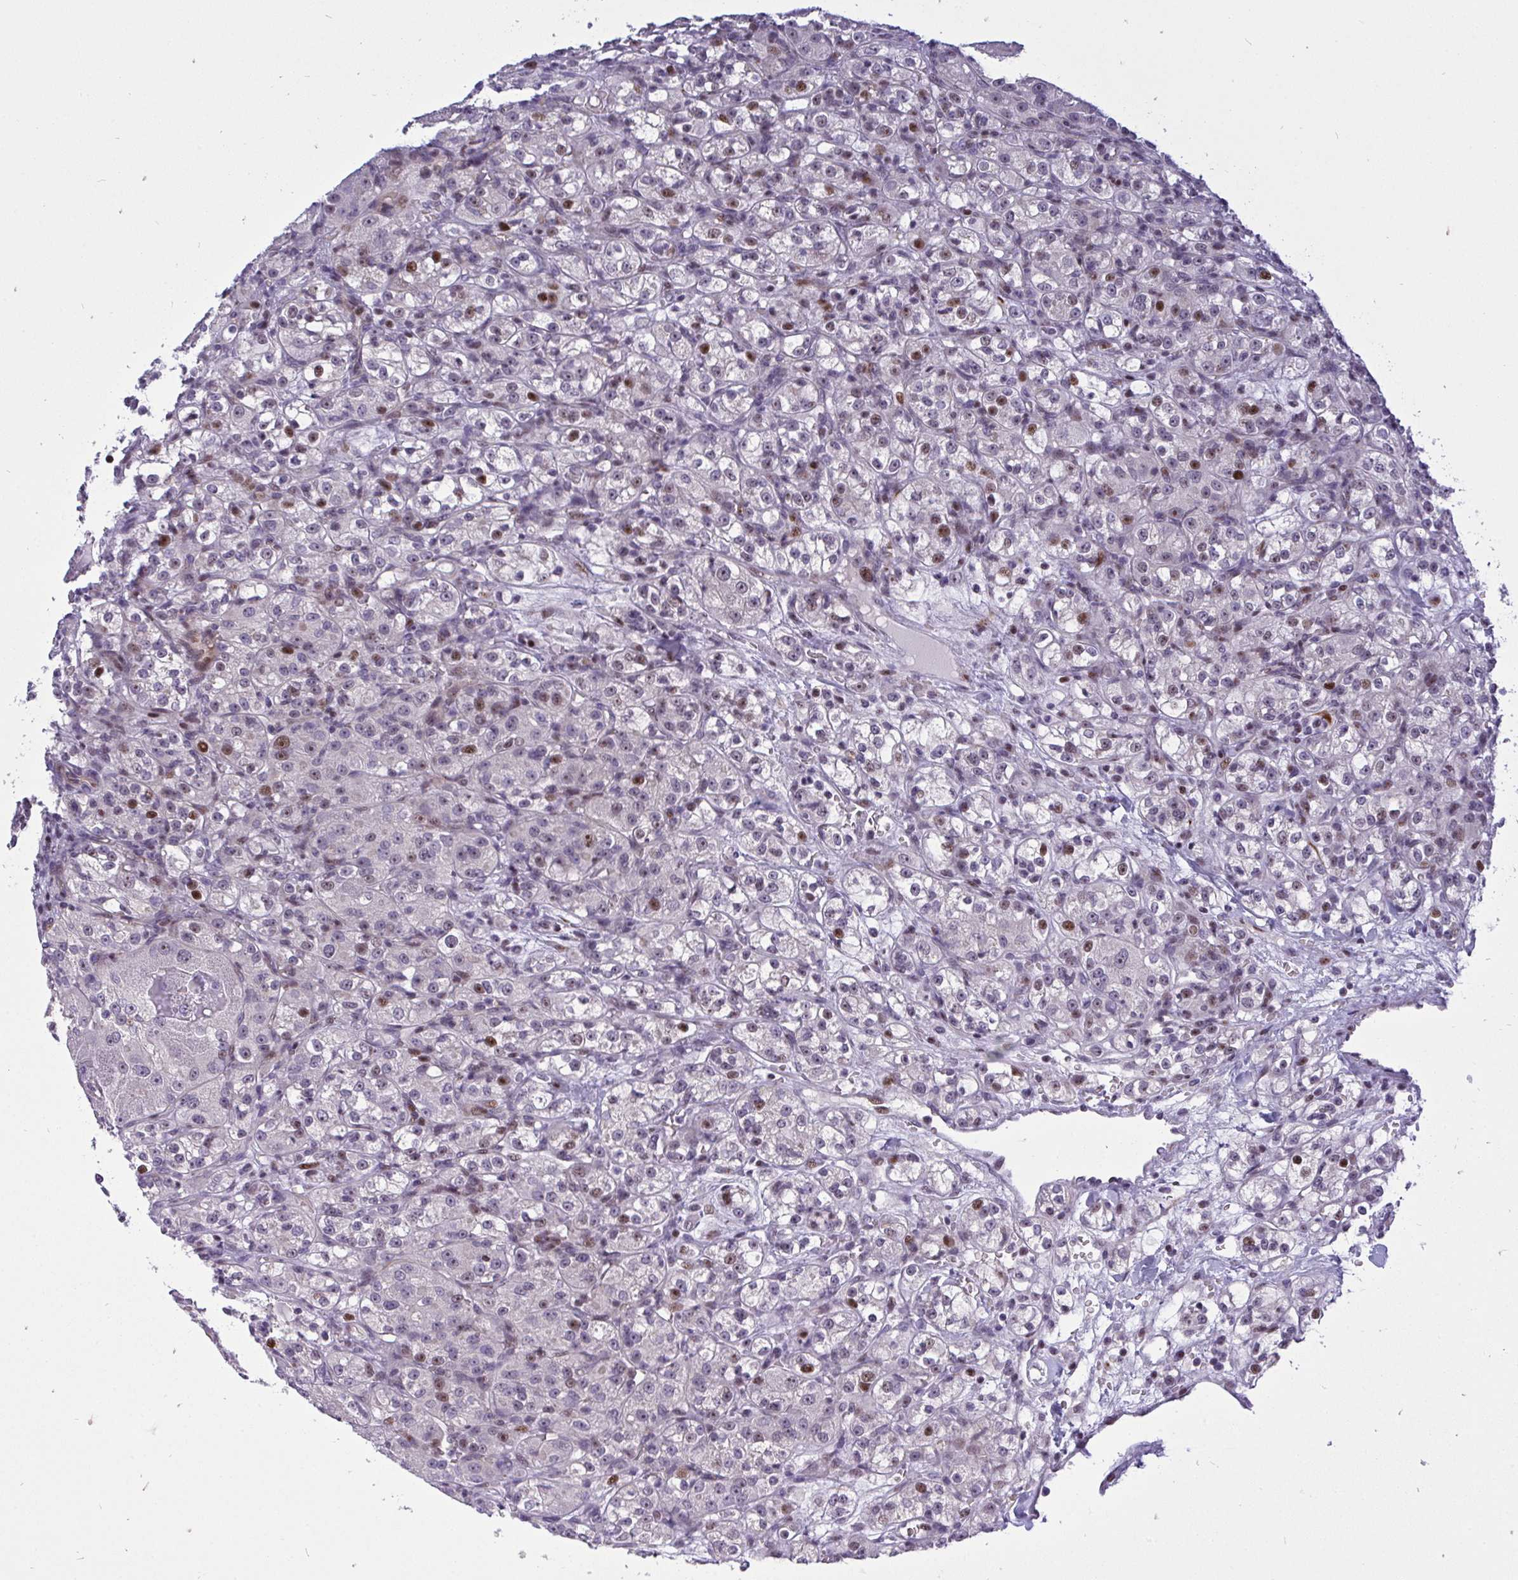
{"staining": {"intensity": "moderate", "quantity": "25%-75%", "location": "nuclear"}, "tissue": "renal cancer", "cell_type": "Tumor cells", "image_type": "cancer", "snomed": [{"axis": "morphology", "description": "Normal tissue, NOS"}, {"axis": "morphology", "description": "Adenocarcinoma, NOS"}, {"axis": "topography", "description": "Kidney"}], "caption": "A brown stain shows moderate nuclear positivity of a protein in renal cancer (adenocarcinoma) tumor cells. (Stains: DAB in brown, nuclei in blue, Microscopy: brightfield microscopy at high magnification).", "gene": "PLPPR3", "patient": {"sex": "male", "age": 61}}